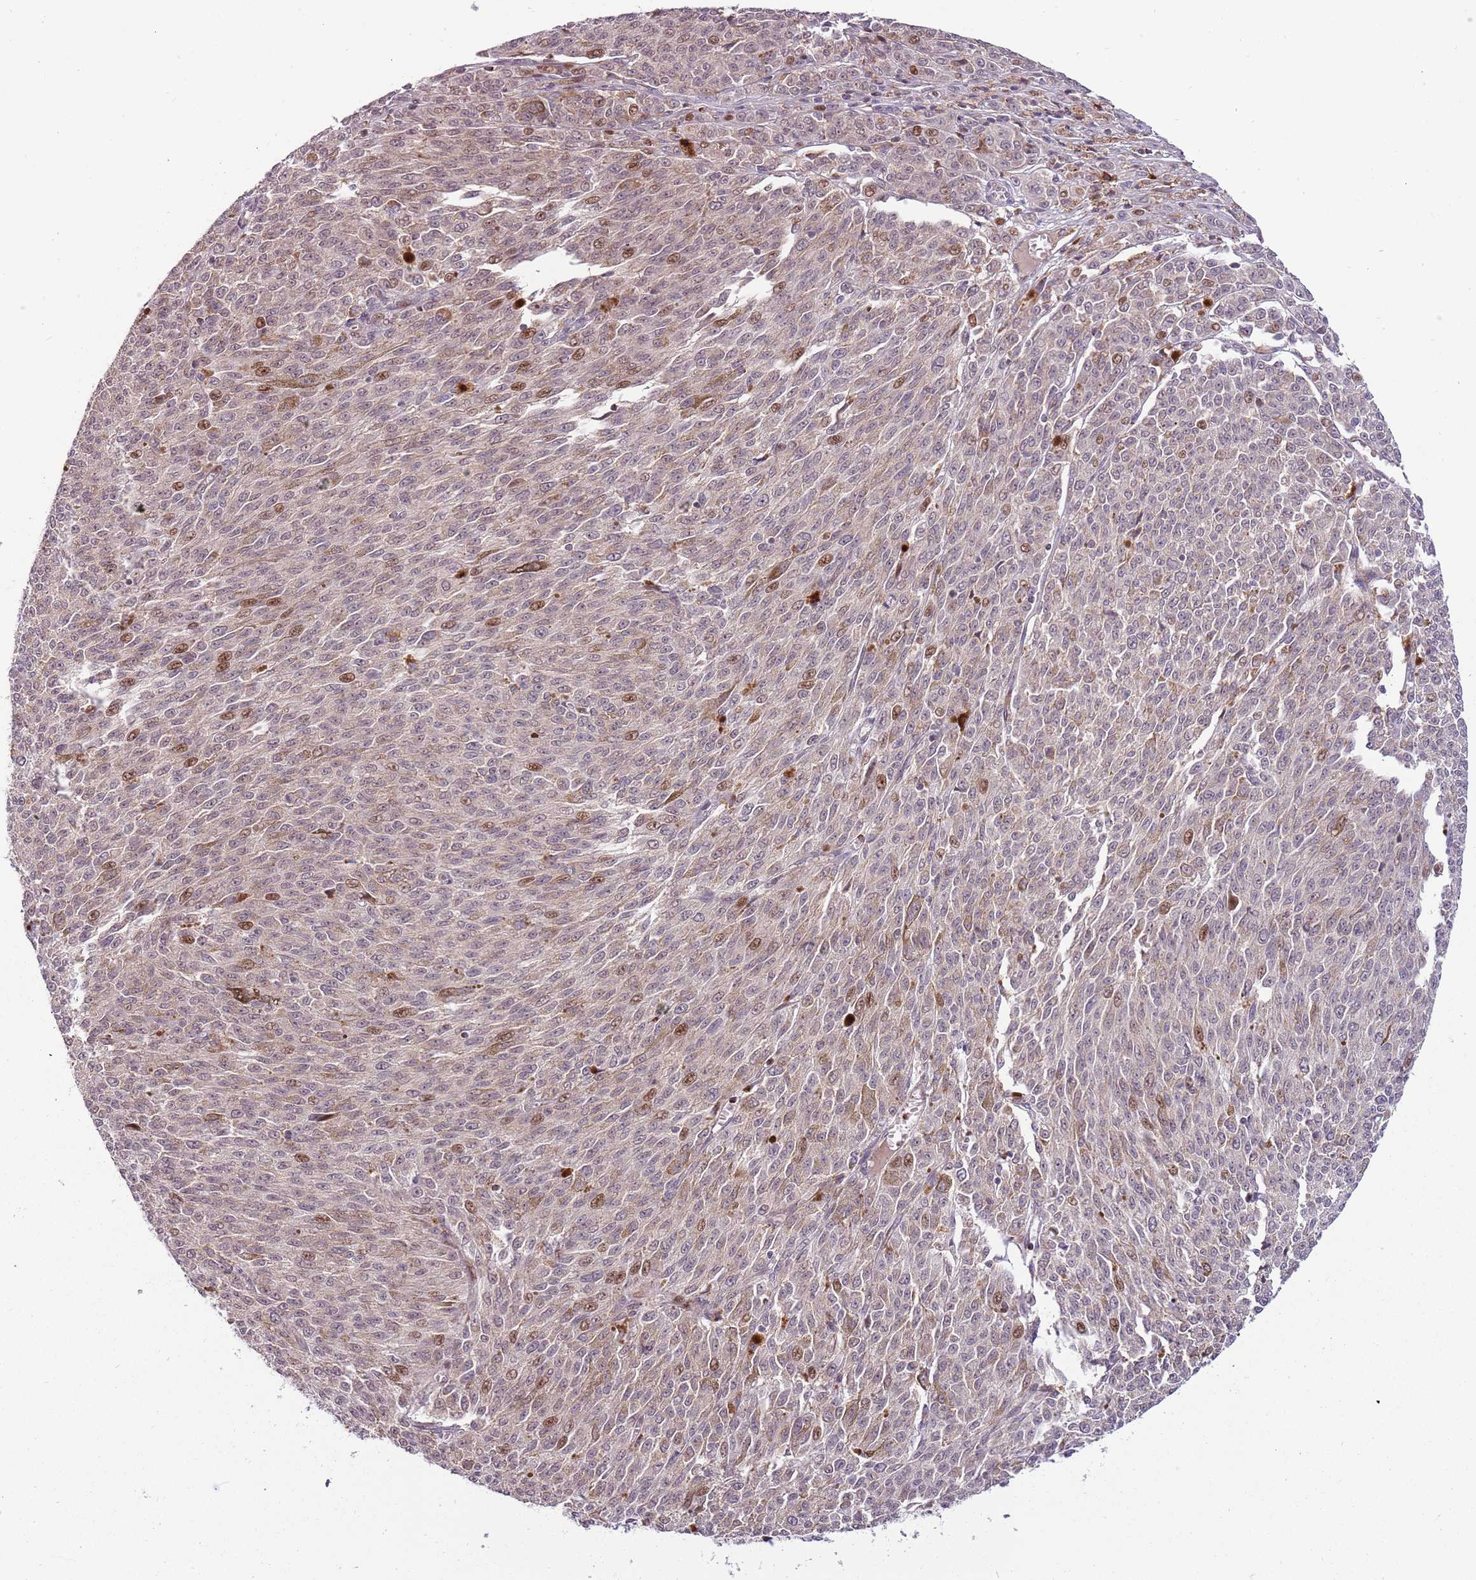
{"staining": {"intensity": "moderate", "quantity": "<25%", "location": "nuclear"}, "tissue": "melanoma", "cell_type": "Tumor cells", "image_type": "cancer", "snomed": [{"axis": "morphology", "description": "Malignant melanoma, NOS"}, {"axis": "topography", "description": "Skin"}], "caption": "The image reveals staining of malignant melanoma, revealing moderate nuclear protein expression (brown color) within tumor cells.", "gene": "ULK3", "patient": {"sex": "female", "age": 52}}